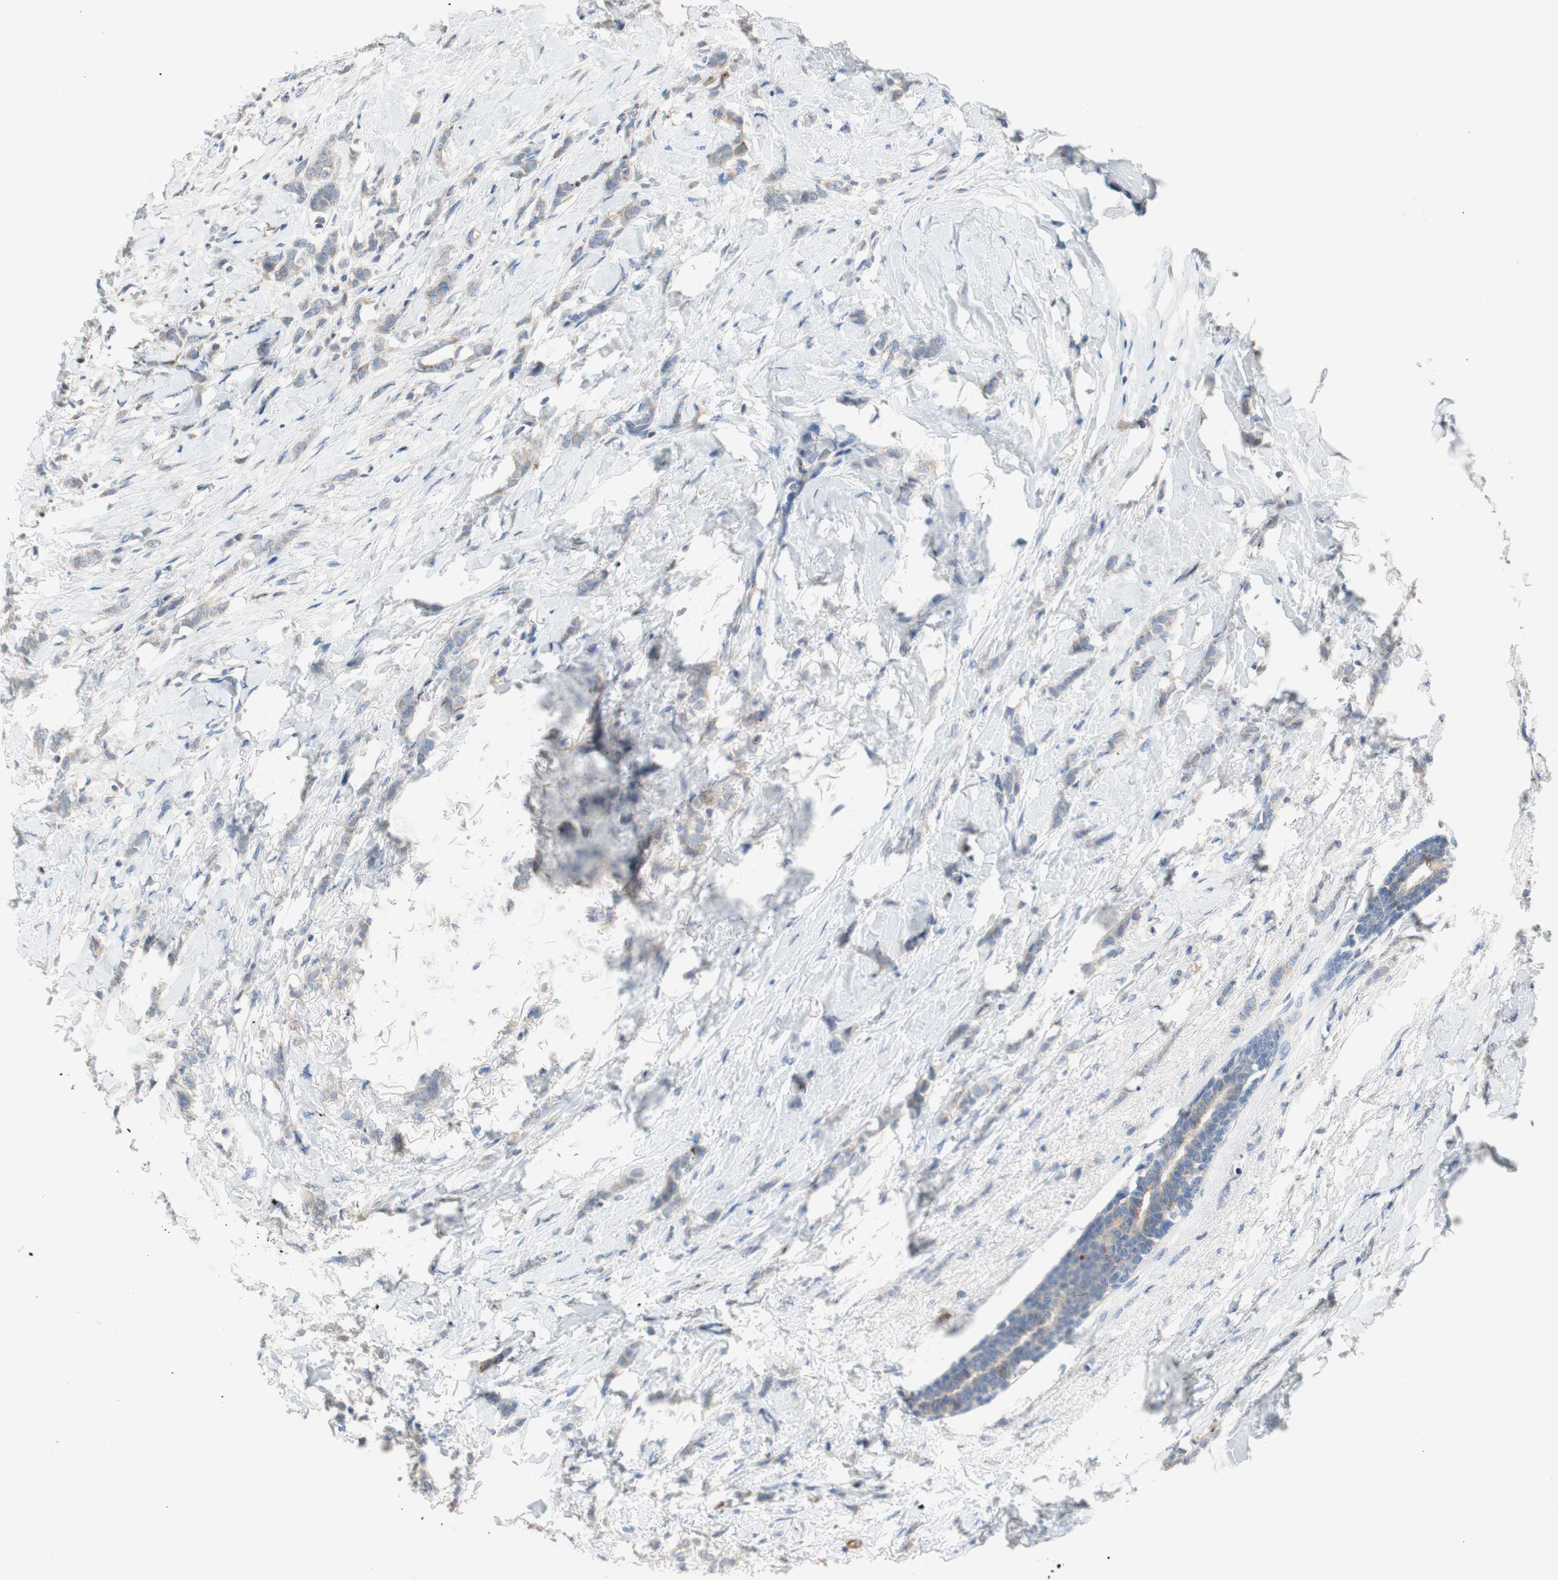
{"staining": {"intensity": "negative", "quantity": "none", "location": "none"}, "tissue": "breast cancer", "cell_type": "Tumor cells", "image_type": "cancer", "snomed": [{"axis": "morphology", "description": "Lobular carcinoma, in situ"}, {"axis": "morphology", "description": "Lobular carcinoma"}, {"axis": "topography", "description": "Breast"}], "caption": "Breast lobular carcinoma in situ was stained to show a protein in brown. There is no significant expression in tumor cells. (DAB immunohistochemistry visualized using brightfield microscopy, high magnification).", "gene": "ALPL", "patient": {"sex": "female", "age": 41}}